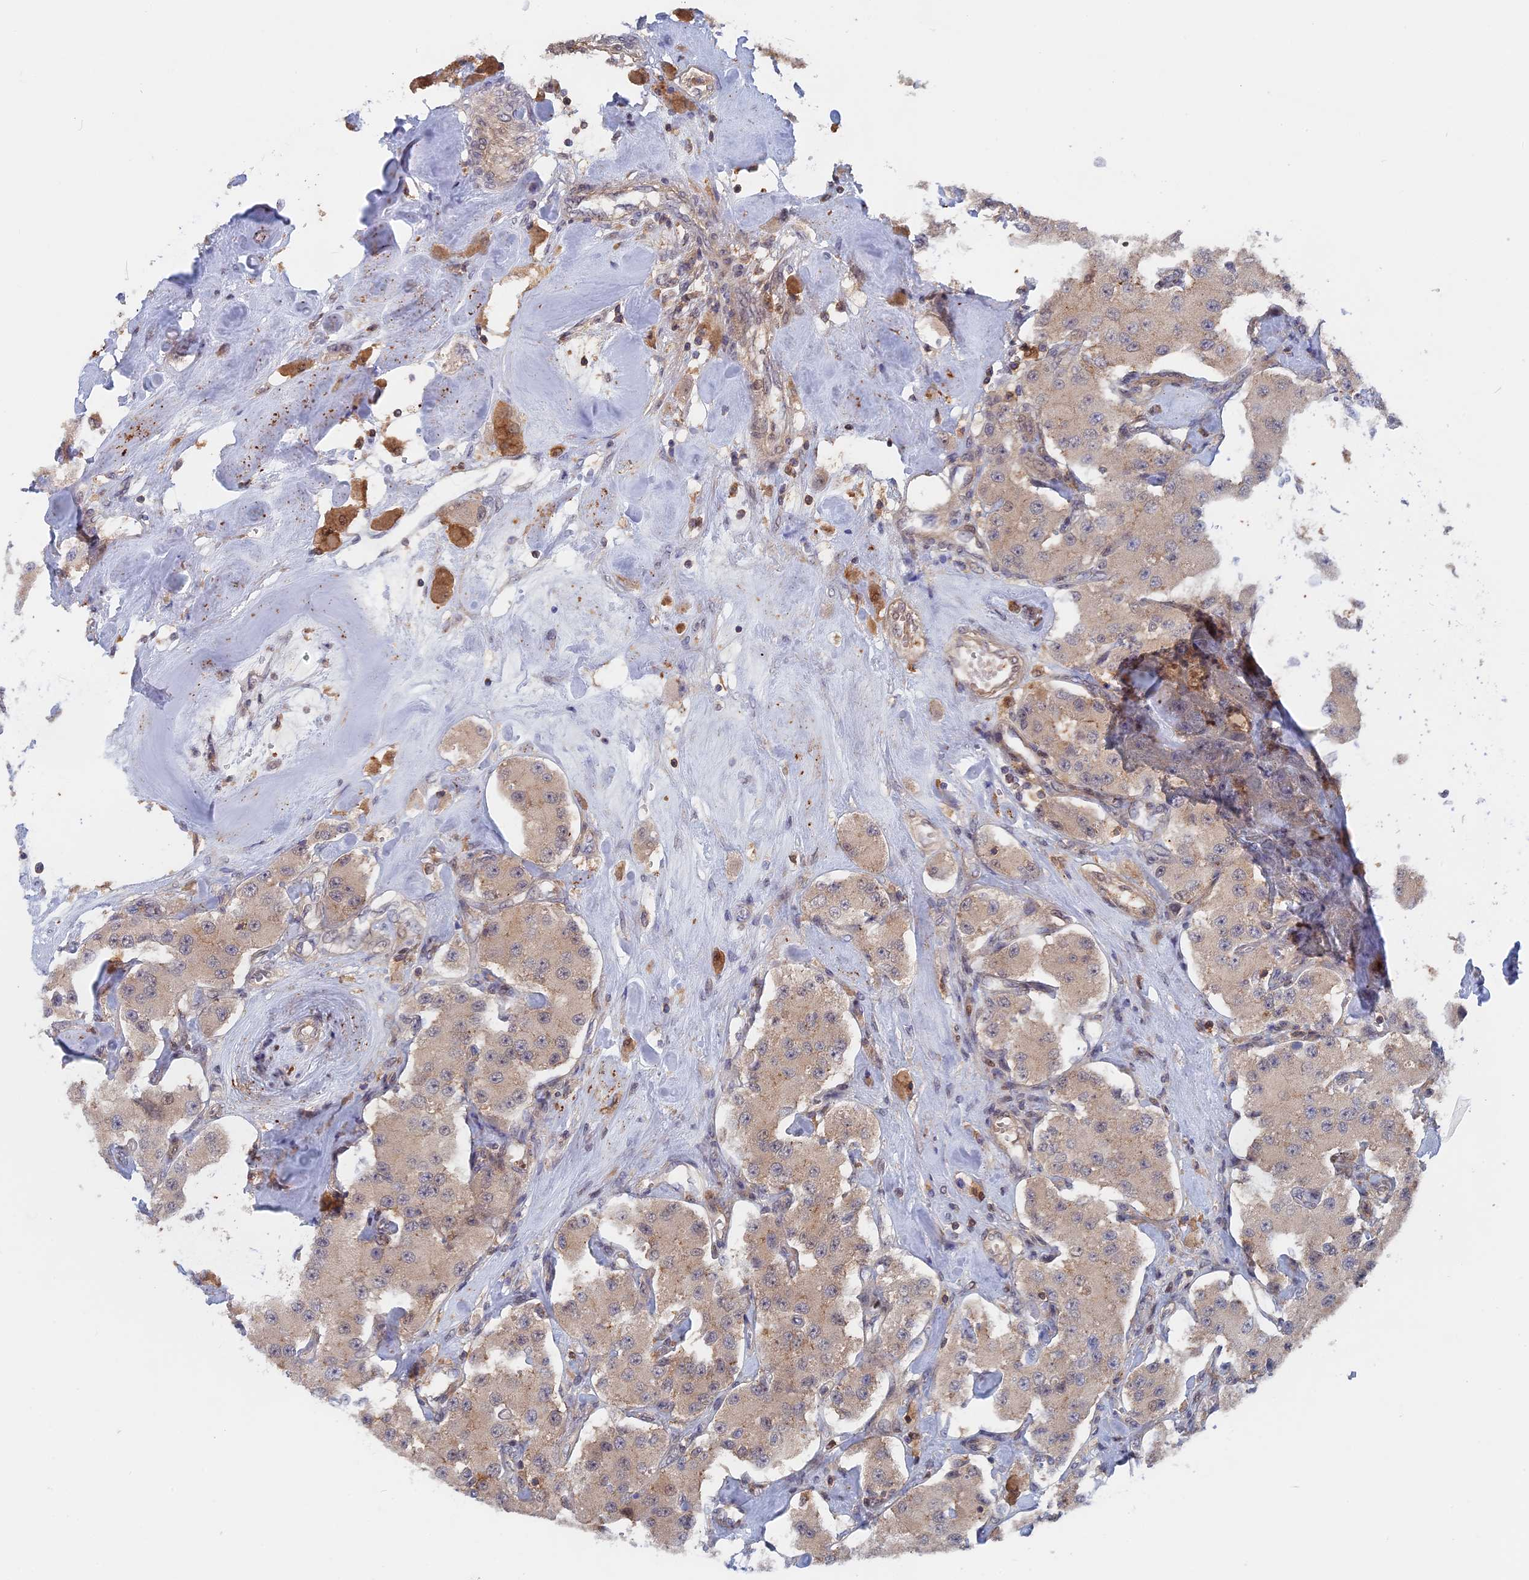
{"staining": {"intensity": "weak", "quantity": "<25%", "location": "cytoplasmic/membranous"}, "tissue": "carcinoid", "cell_type": "Tumor cells", "image_type": "cancer", "snomed": [{"axis": "morphology", "description": "Carcinoid, malignant, NOS"}, {"axis": "topography", "description": "Pancreas"}], "caption": "High magnification brightfield microscopy of carcinoid stained with DAB (3,3'-diaminobenzidine) (brown) and counterstained with hematoxylin (blue): tumor cells show no significant expression.", "gene": "BLVRA", "patient": {"sex": "male", "age": 41}}